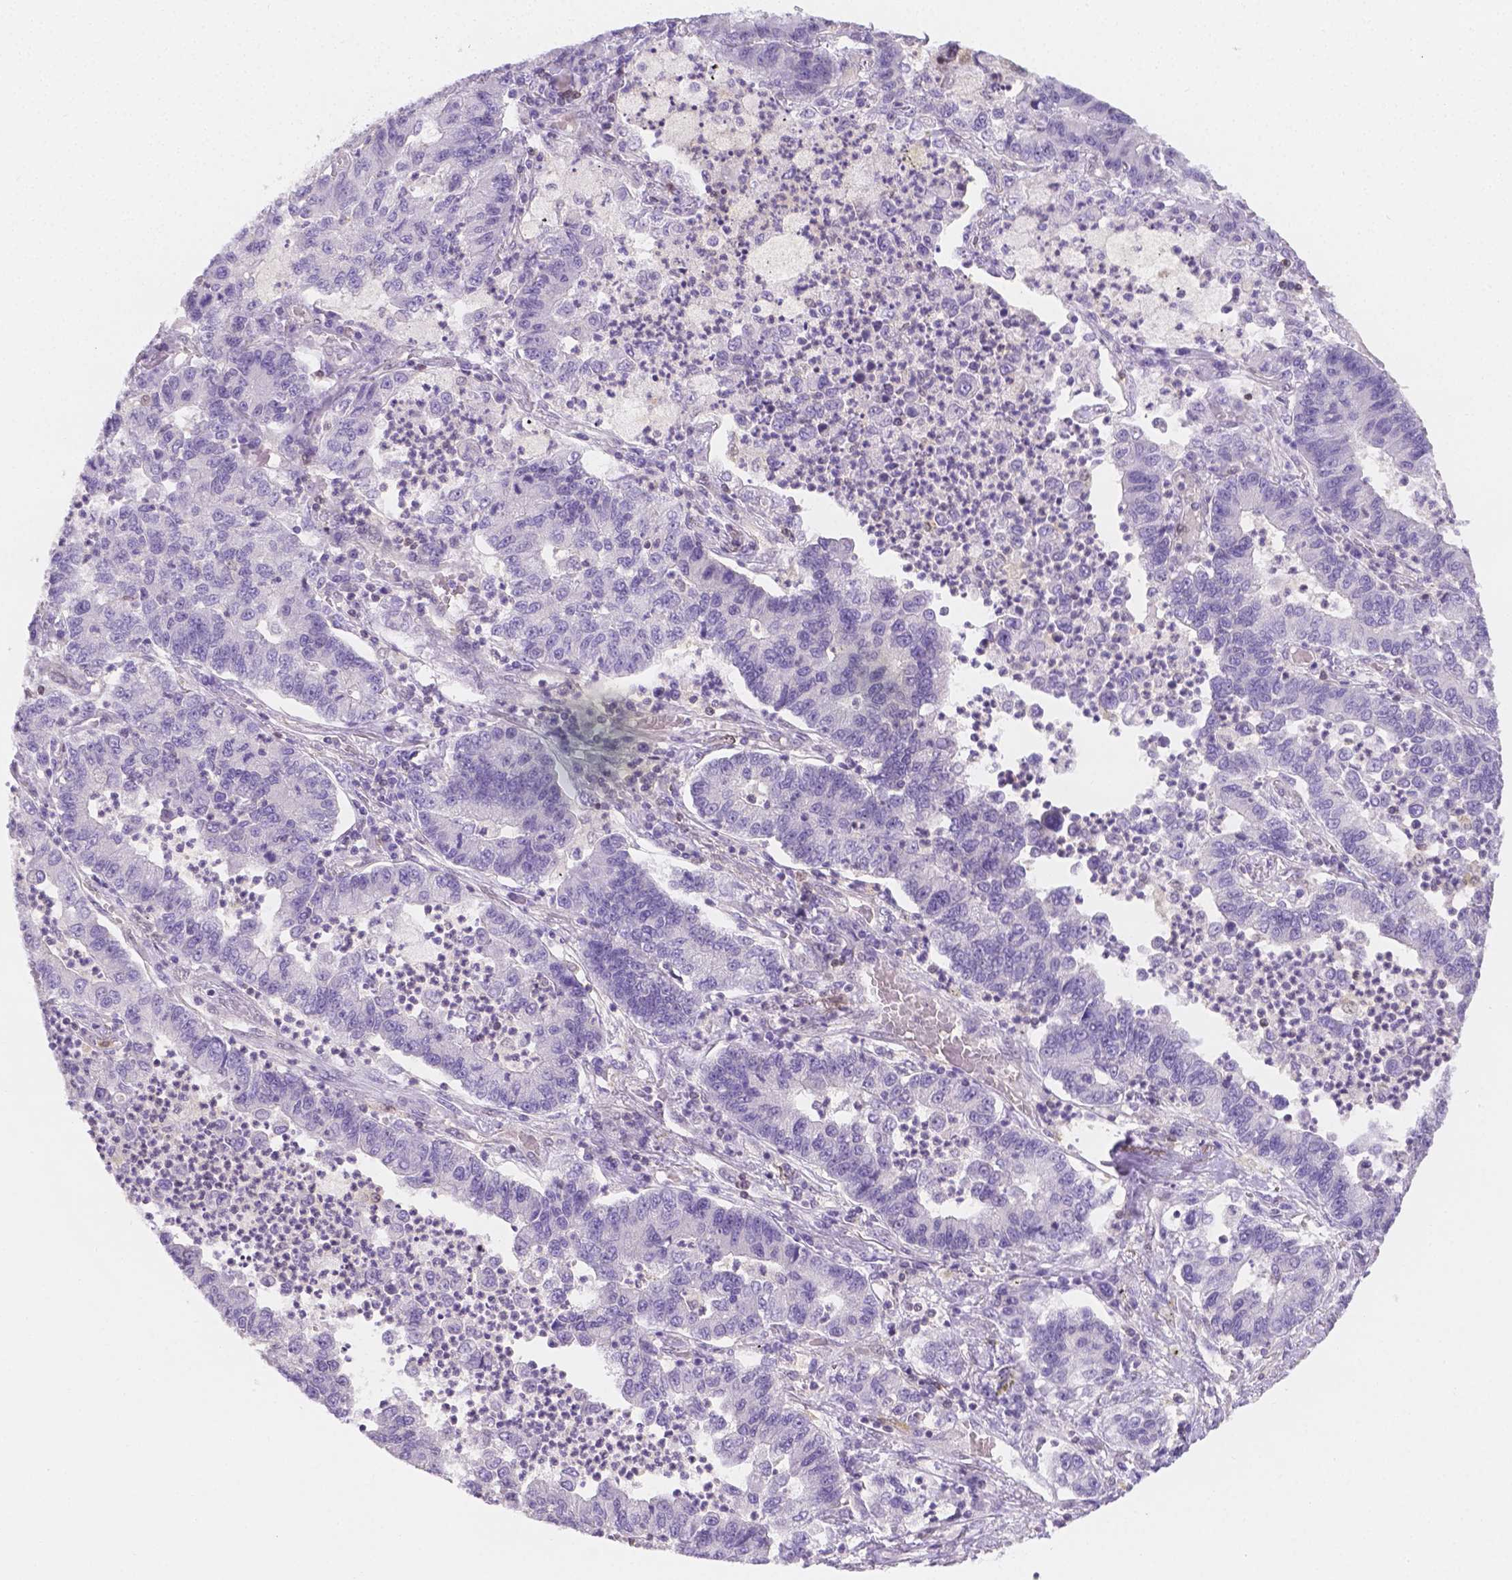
{"staining": {"intensity": "negative", "quantity": "none", "location": "none"}, "tissue": "lung cancer", "cell_type": "Tumor cells", "image_type": "cancer", "snomed": [{"axis": "morphology", "description": "Adenocarcinoma, NOS"}, {"axis": "topography", "description": "Lung"}], "caption": "This is an immunohistochemistry histopathology image of adenocarcinoma (lung). There is no positivity in tumor cells.", "gene": "SGTB", "patient": {"sex": "female", "age": 57}}